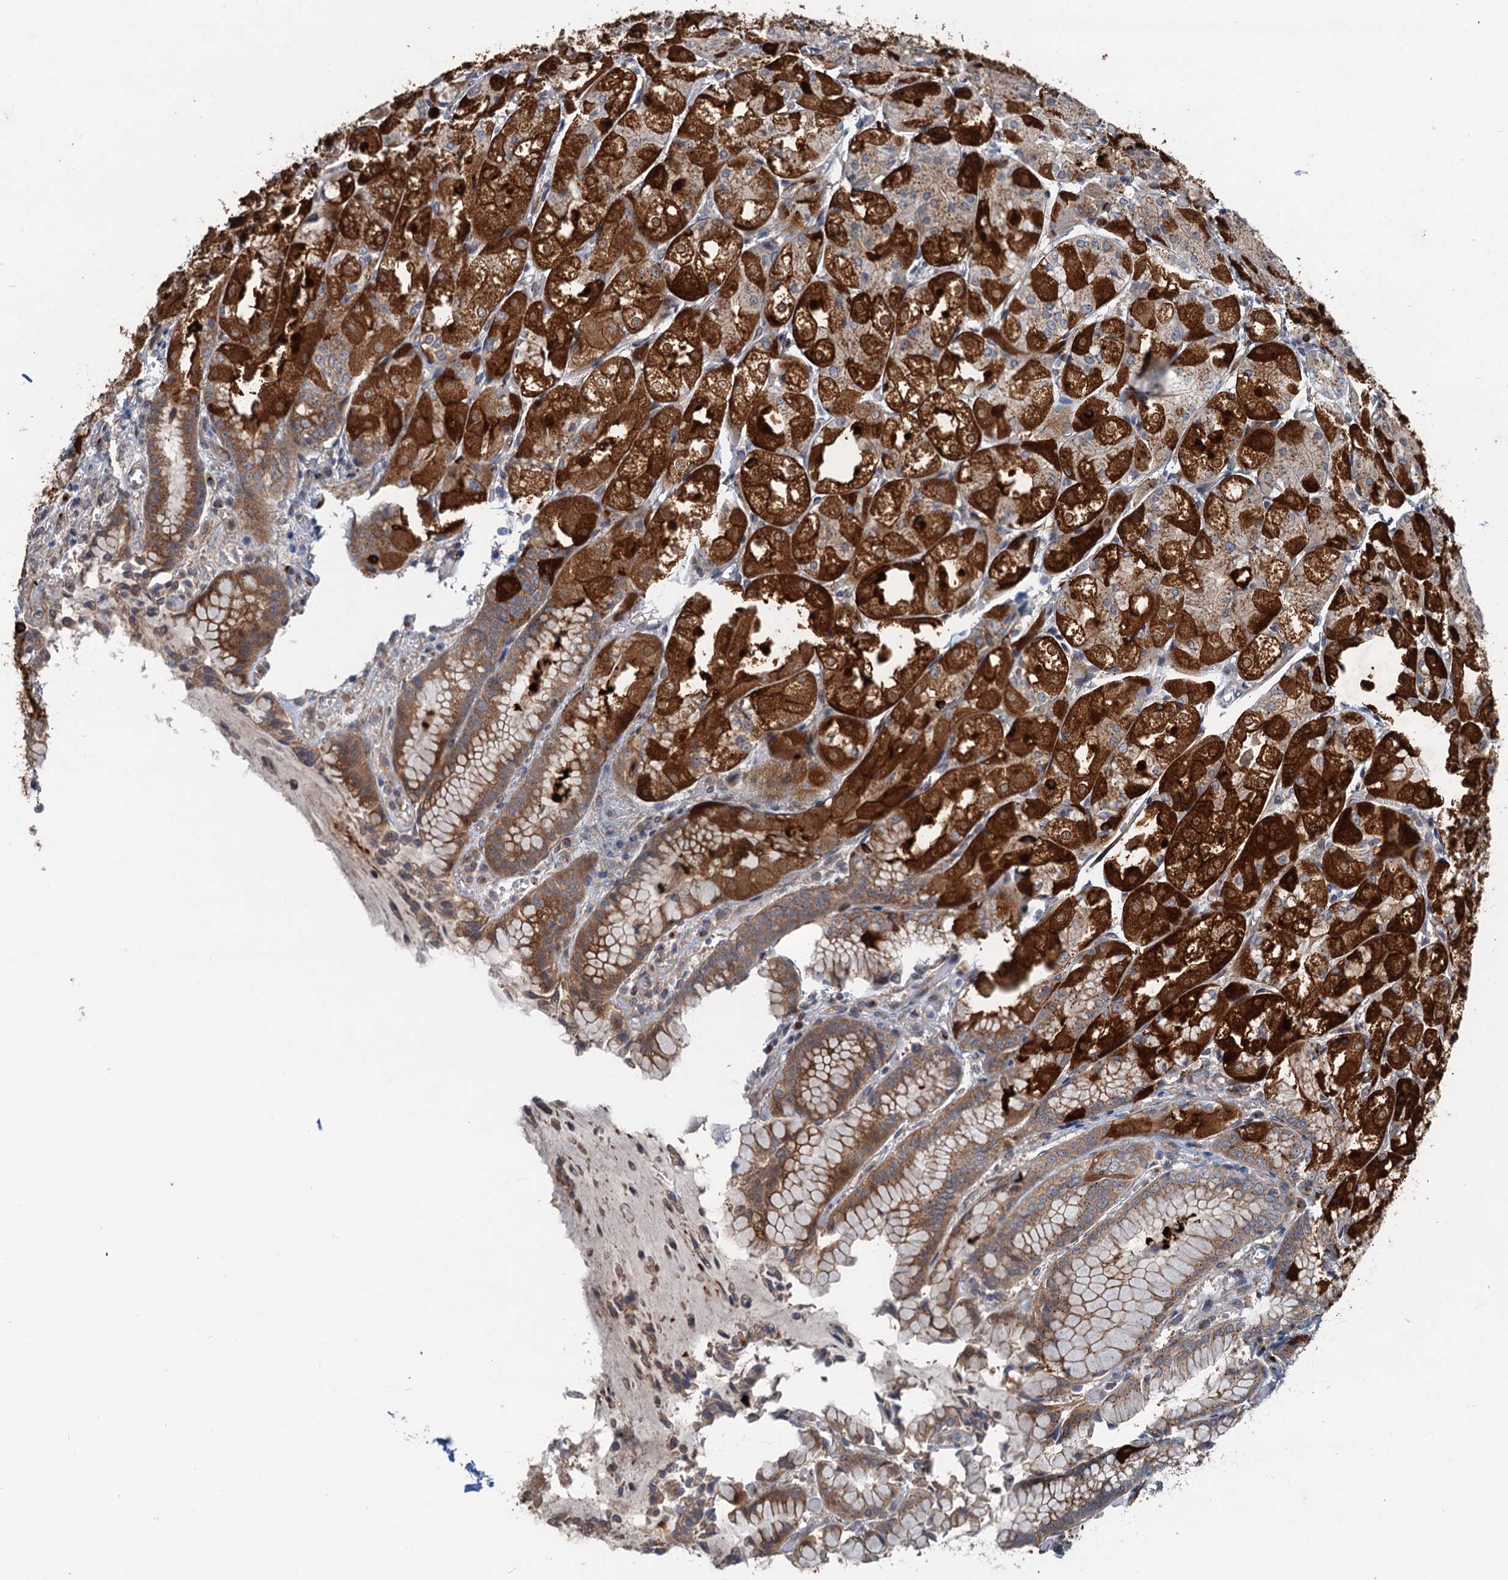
{"staining": {"intensity": "strong", "quantity": ">75%", "location": "cytoplasmic/membranous,nuclear"}, "tissue": "stomach", "cell_type": "Glandular cells", "image_type": "normal", "snomed": [{"axis": "morphology", "description": "Normal tissue, NOS"}, {"axis": "topography", "description": "Stomach, upper"}], "caption": "Immunohistochemistry (IHC) (DAB (3,3'-diaminobenzidine)) staining of normal human stomach demonstrates strong cytoplasmic/membranous,nuclear protein expression in approximately >75% of glandular cells. Using DAB (brown) and hematoxylin (blue) stains, captured at high magnification using brightfield microscopy.", "gene": "DYNC2I2", "patient": {"sex": "male", "age": 72}}